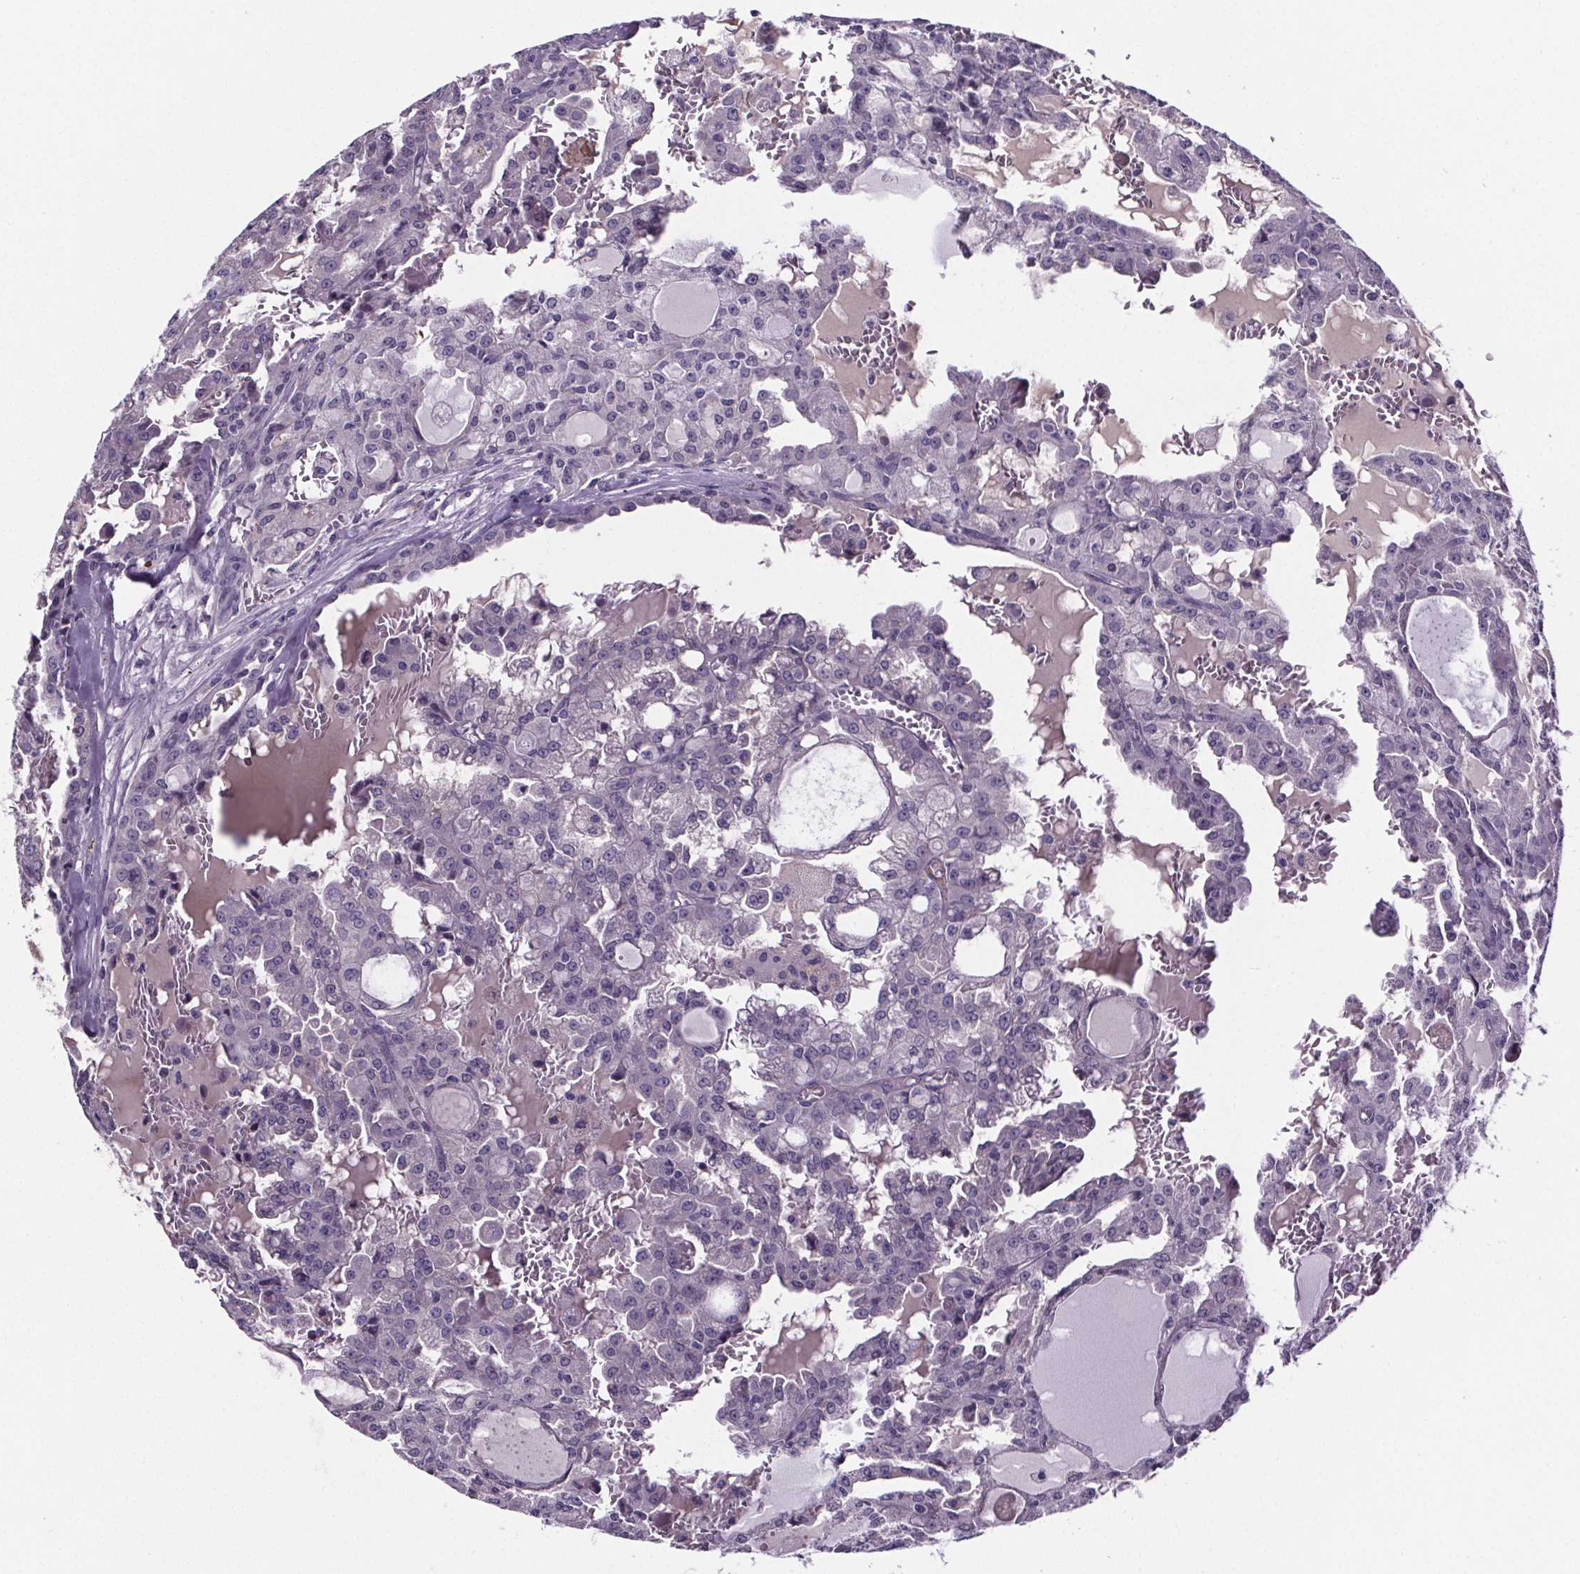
{"staining": {"intensity": "negative", "quantity": "none", "location": "none"}, "tissue": "head and neck cancer", "cell_type": "Tumor cells", "image_type": "cancer", "snomed": [{"axis": "morphology", "description": "Adenocarcinoma, NOS"}, {"axis": "topography", "description": "Head-Neck"}], "caption": "This is a histopathology image of immunohistochemistry staining of head and neck cancer, which shows no expression in tumor cells.", "gene": "CUBN", "patient": {"sex": "male", "age": 64}}